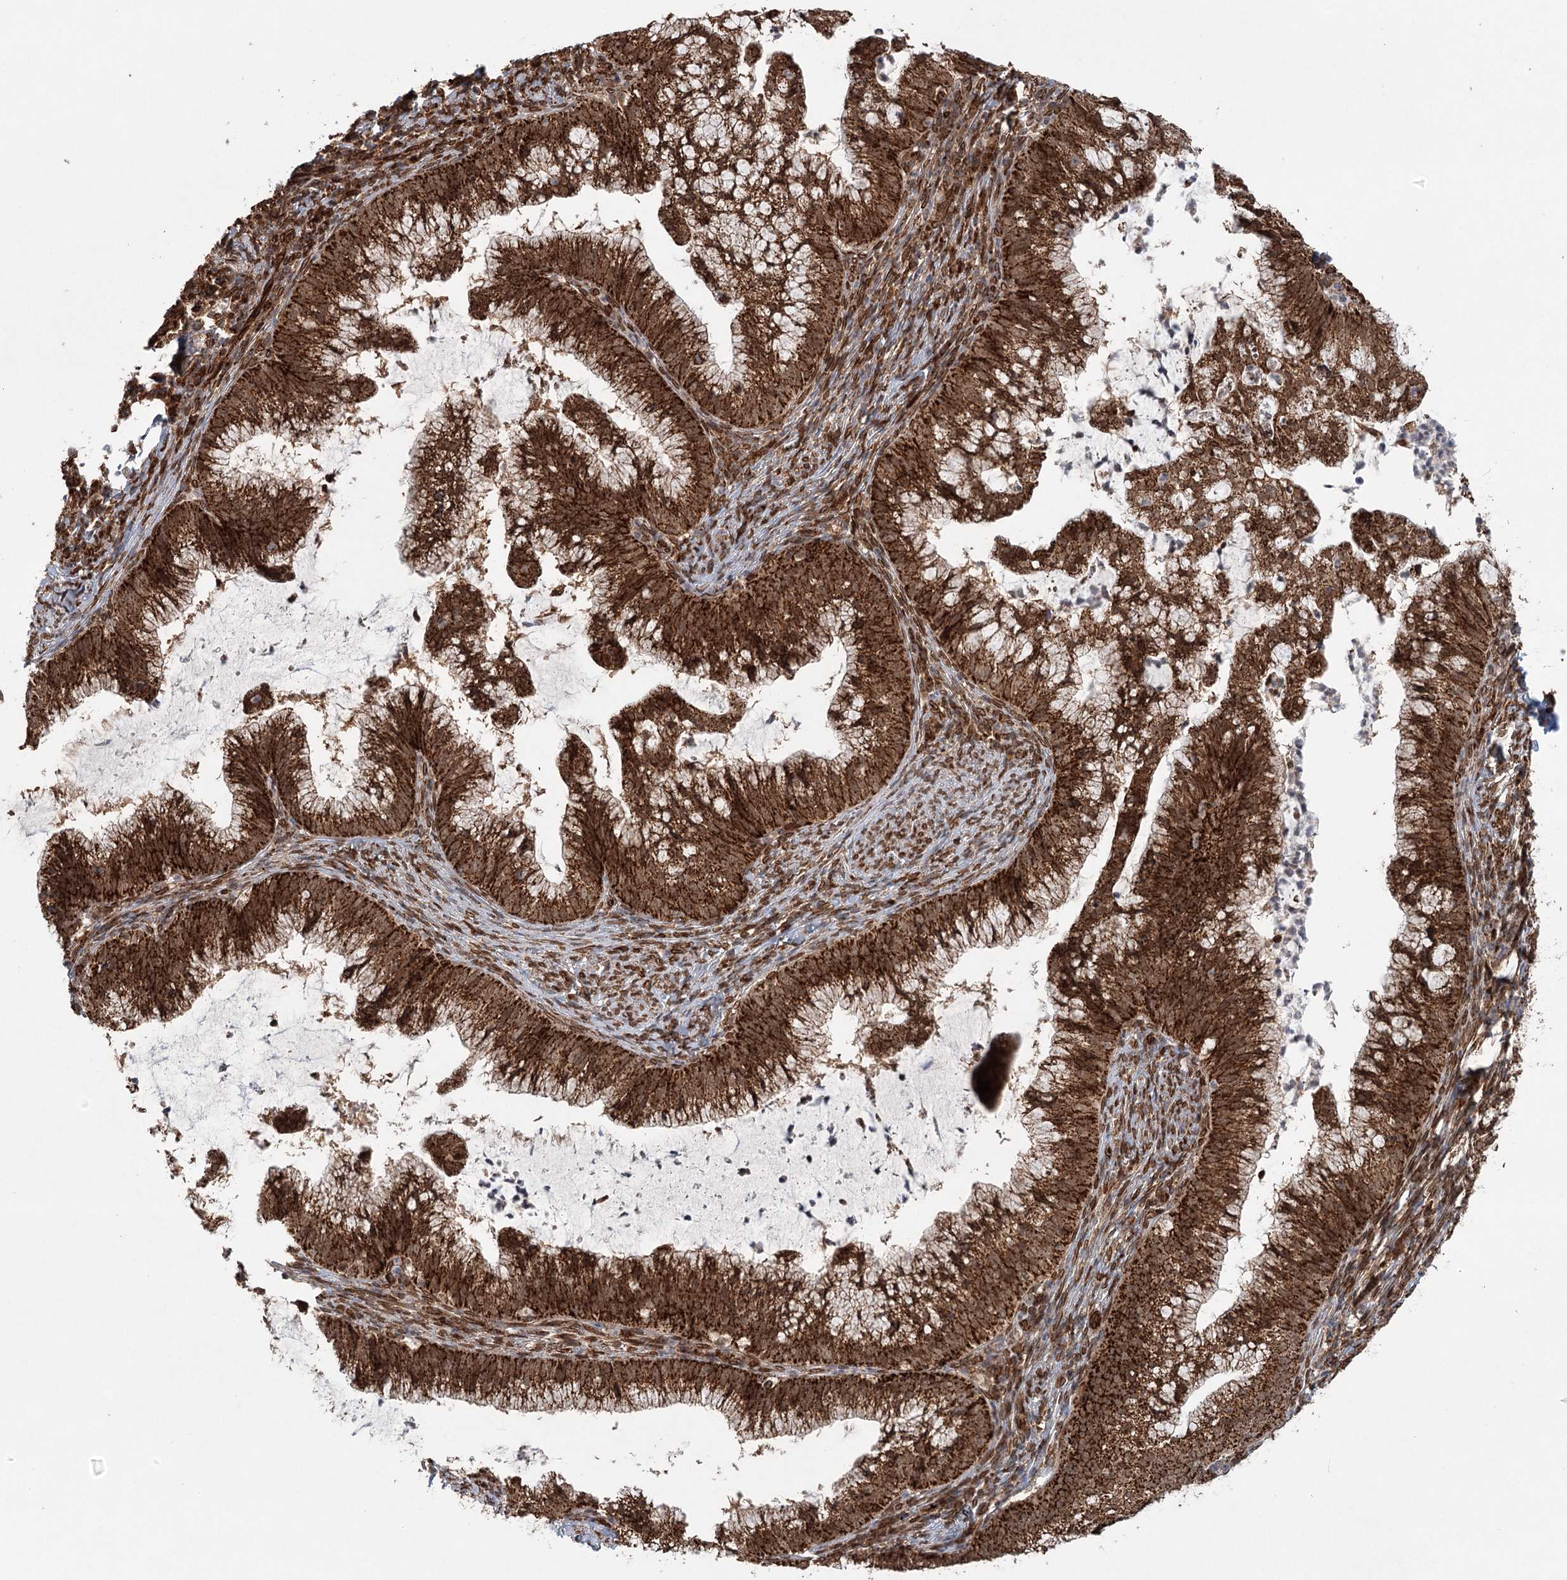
{"staining": {"intensity": "strong", "quantity": ">75%", "location": "cytoplasmic/membranous"}, "tissue": "cervical cancer", "cell_type": "Tumor cells", "image_type": "cancer", "snomed": [{"axis": "morphology", "description": "Adenocarcinoma, NOS"}, {"axis": "topography", "description": "Cervix"}], "caption": "A brown stain highlights strong cytoplasmic/membranous staining of a protein in human cervical cancer (adenocarcinoma) tumor cells.", "gene": "BCKDHA", "patient": {"sex": "female", "age": 36}}